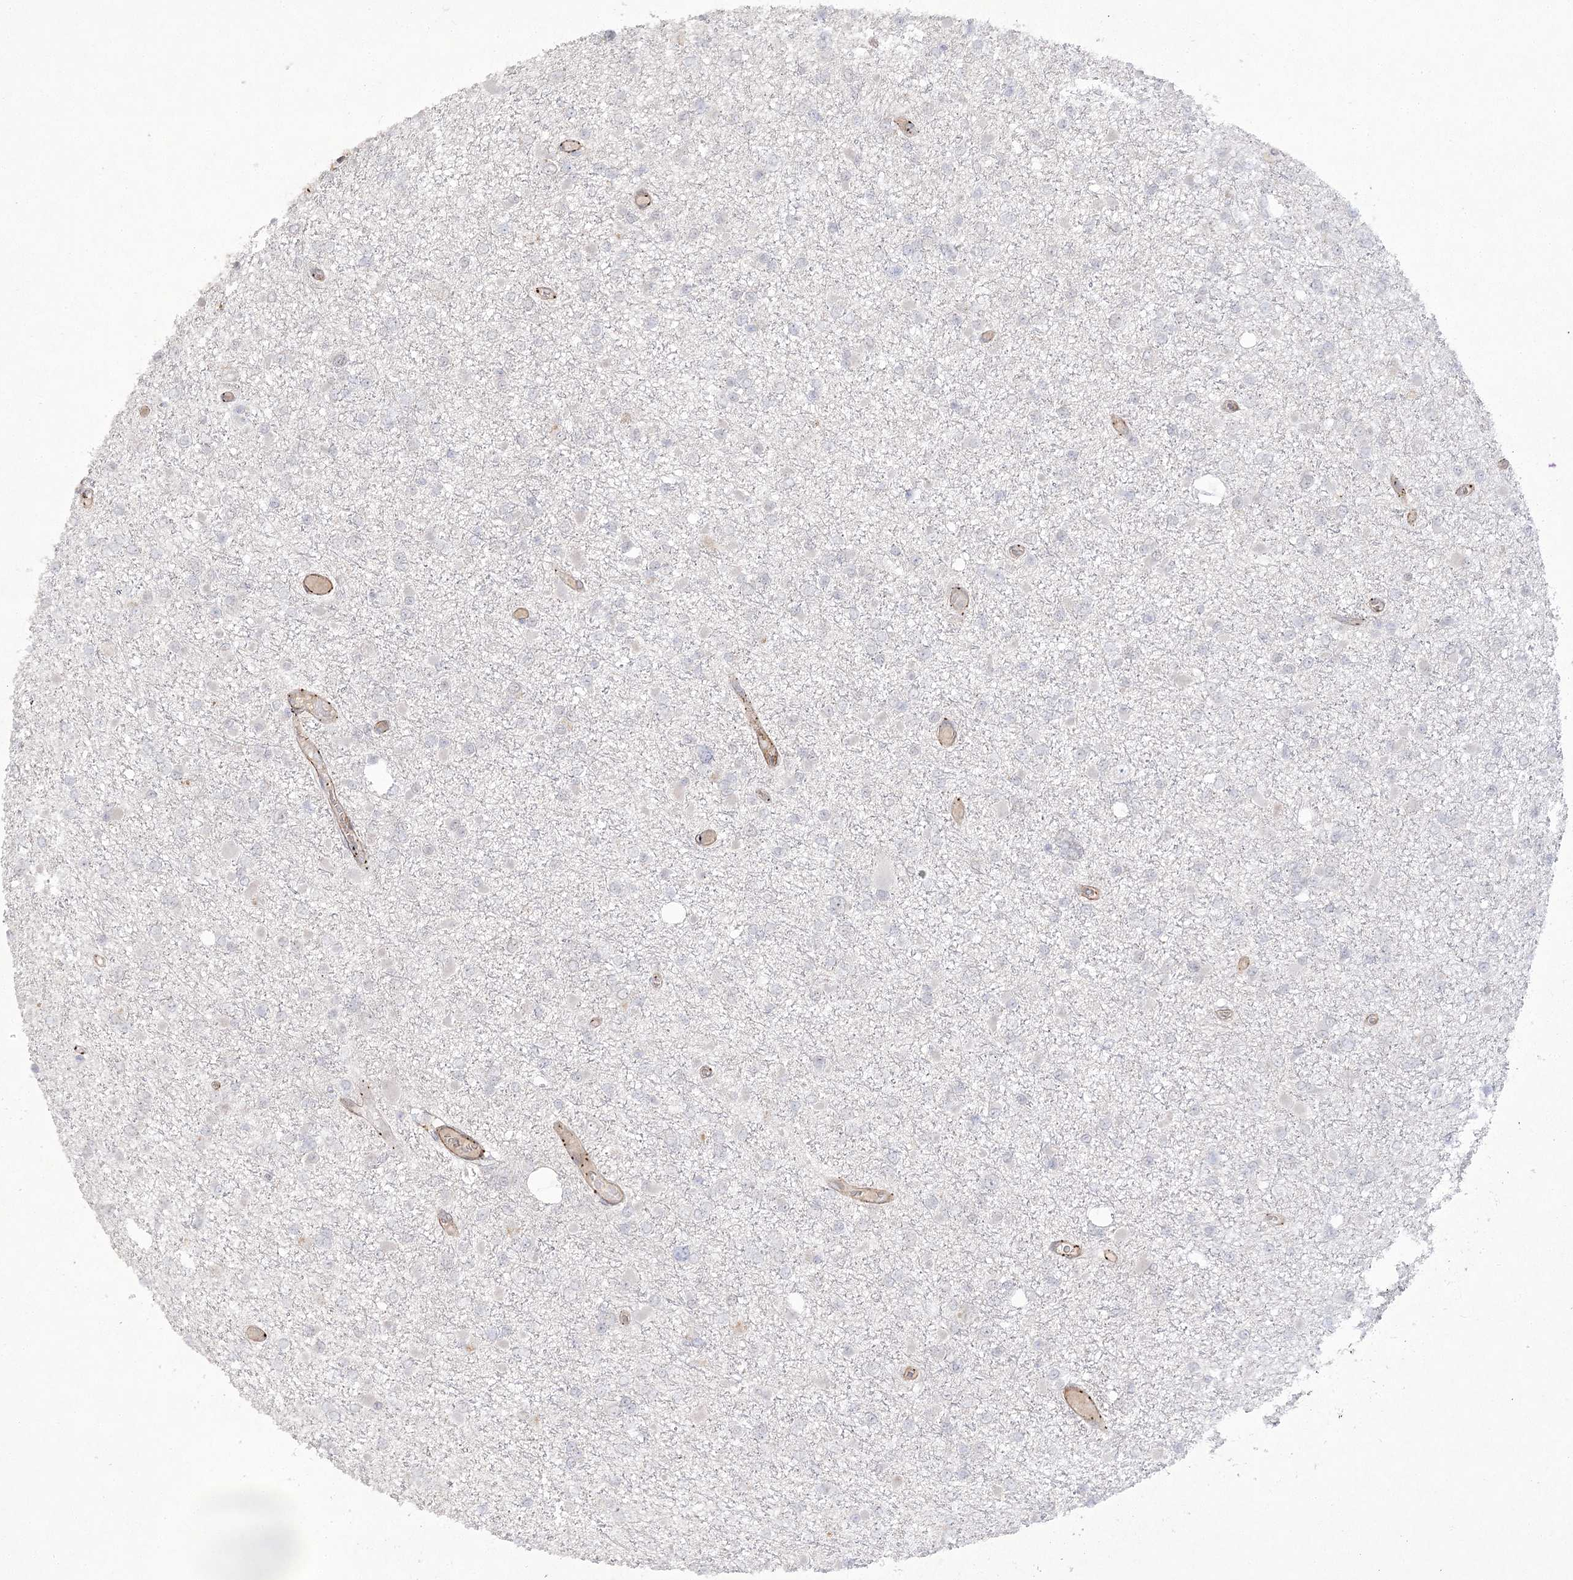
{"staining": {"intensity": "negative", "quantity": "none", "location": "none"}, "tissue": "glioma", "cell_type": "Tumor cells", "image_type": "cancer", "snomed": [{"axis": "morphology", "description": "Glioma, malignant, Low grade"}, {"axis": "topography", "description": "Brain"}], "caption": "A high-resolution micrograph shows immunohistochemistry staining of malignant glioma (low-grade), which demonstrates no significant expression in tumor cells. (DAB (3,3'-diaminobenzidine) immunohistochemistry visualized using brightfield microscopy, high magnification).", "gene": "AMTN", "patient": {"sex": "female", "age": 22}}